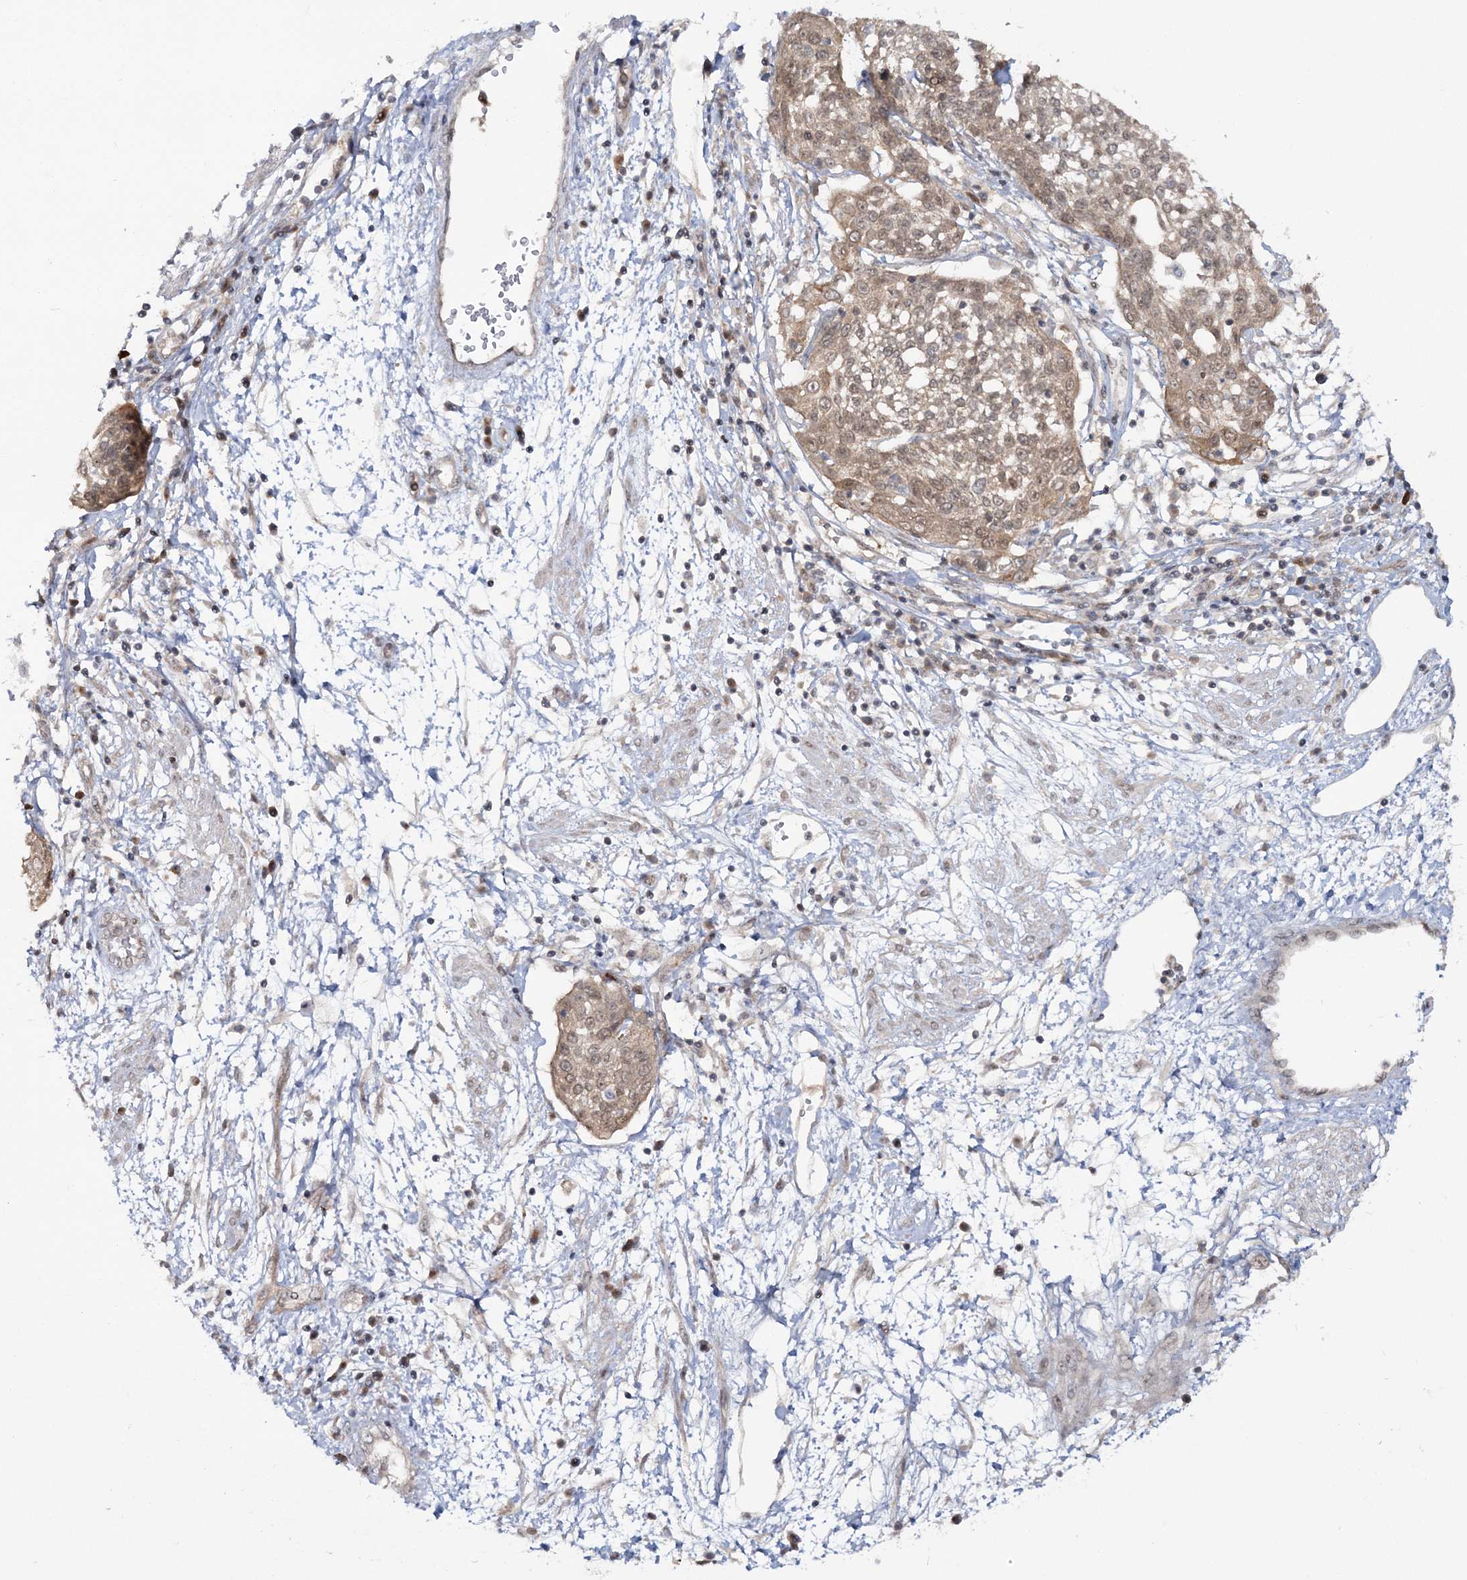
{"staining": {"intensity": "weak", "quantity": "25%-75%", "location": "cytoplasmic/membranous"}, "tissue": "cervical cancer", "cell_type": "Tumor cells", "image_type": "cancer", "snomed": [{"axis": "morphology", "description": "Squamous cell carcinoma, NOS"}, {"axis": "topography", "description": "Cervix"}], "caption": "Immunohistochemistry photomicrograph of neoplastic tissue: cervical cancer (squamous cell carcinoma) stained using immunohistochemistry shows low levels of weak protein expression localized specifically in the cytoplasmic/membranous of tumor cells, appearing as a cytoplasmic/membranous brown color.", "gene": "ZFAND6", "patient": {"sex": "female", "age": 34}}